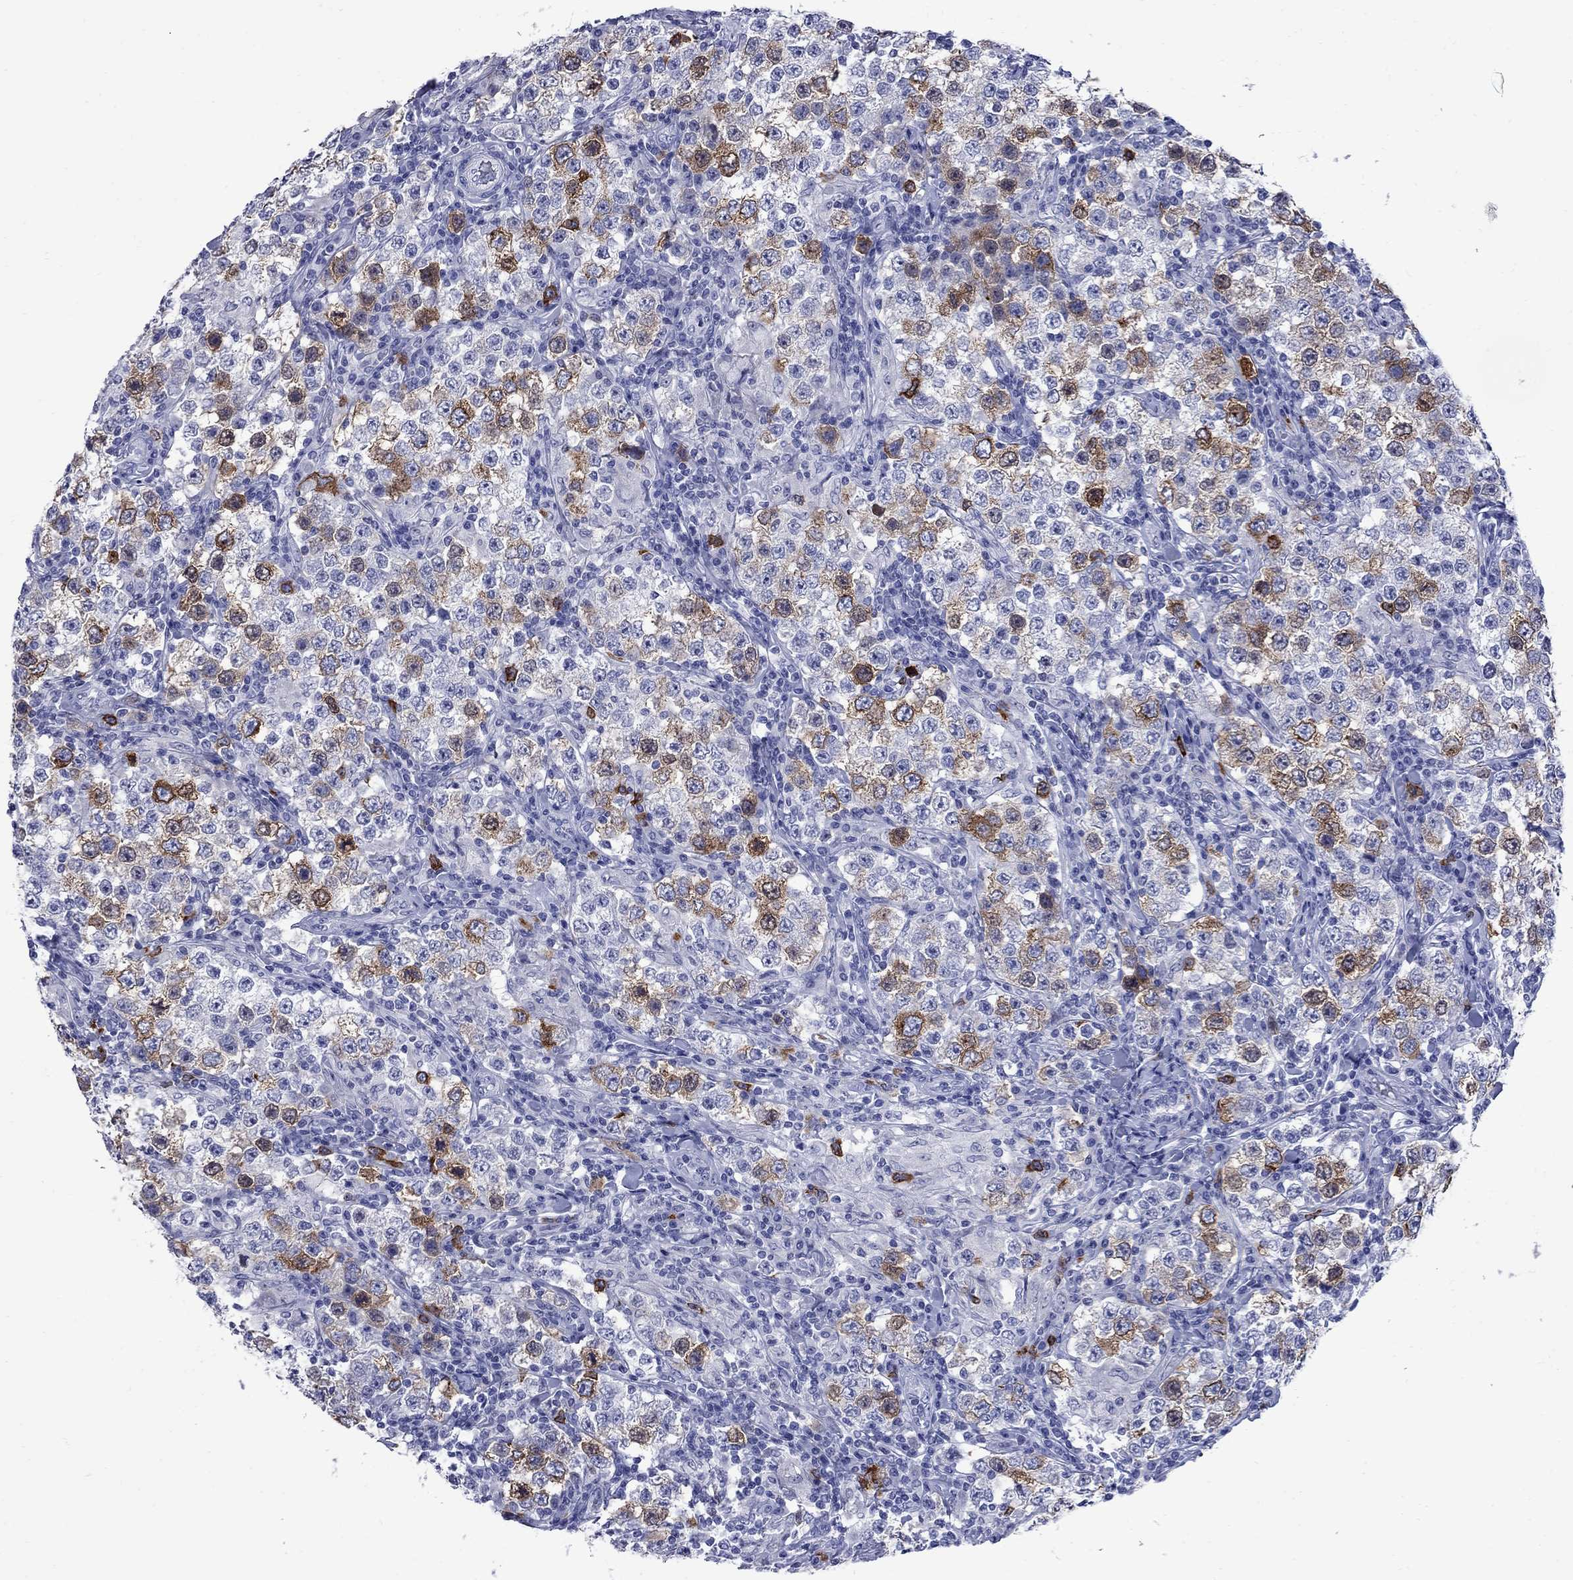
{"staining": {"intensity": "strong", "quantity": "25%-75%", "location": "cytoplasmic/membranous"}, "tissue": "testis cancer", "cell_type": "Tumor cells", "image_type": "cancer", "snomed": [{"axis": "morphology", "description": "Seminoma, NOS"}, {"axis": "morphology", "description": "Carcinoma, Embryonal, NOS"}, {"axis": "topography", "description": "Testis"}], "caption": "This is a histology image of immunohistochemistry staining of testis seminoma, which shows strong staining in the cytoplasmic/membranous of tumor cells.", "gene": "TACC3", "patient": {"sex": "male", "age": 41}}